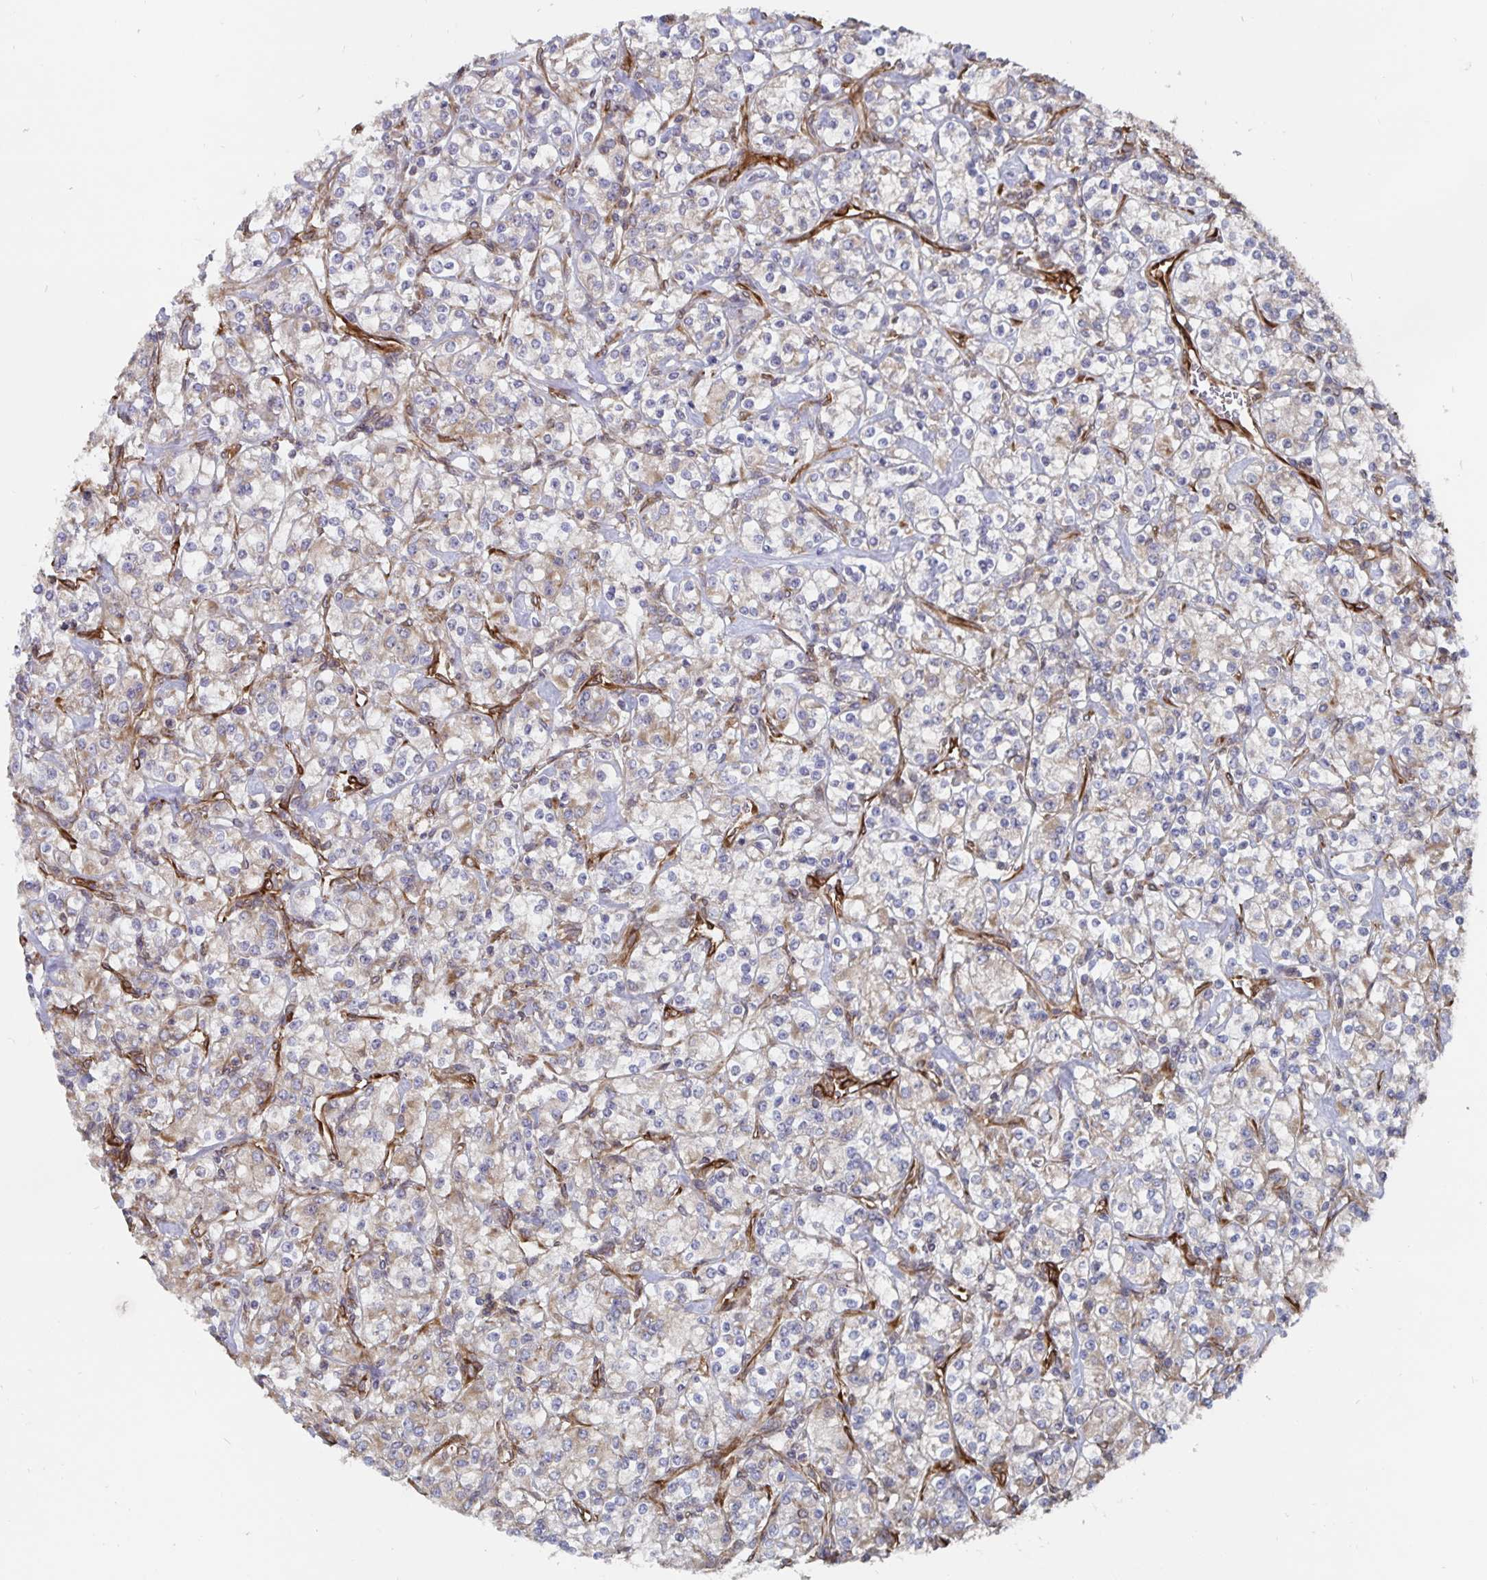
{"staining": {"intensity": "weak", "quantity": "<25%", "location": "cytoplasmic/membranous"}, "tissue": "renal cancer", "cell_type": "Tumor cells", "image_type": "cancer", "snomed": [{"axis": "morphology", "description": "Adenocarcinoma, NOS"}, {"axis": "topography", "description": "Kidney"}], "caption": "High magnification brightfield microscopy of renal cancer (adenocarcinoma) stained with DAB (3,3'-diaminobenzidine) (brown) and counterstained with hematoxylin (blue): tumor cells show no significant staining.", "gene": "BCAP29", "patient": {"sex": "male", "age": 77}}